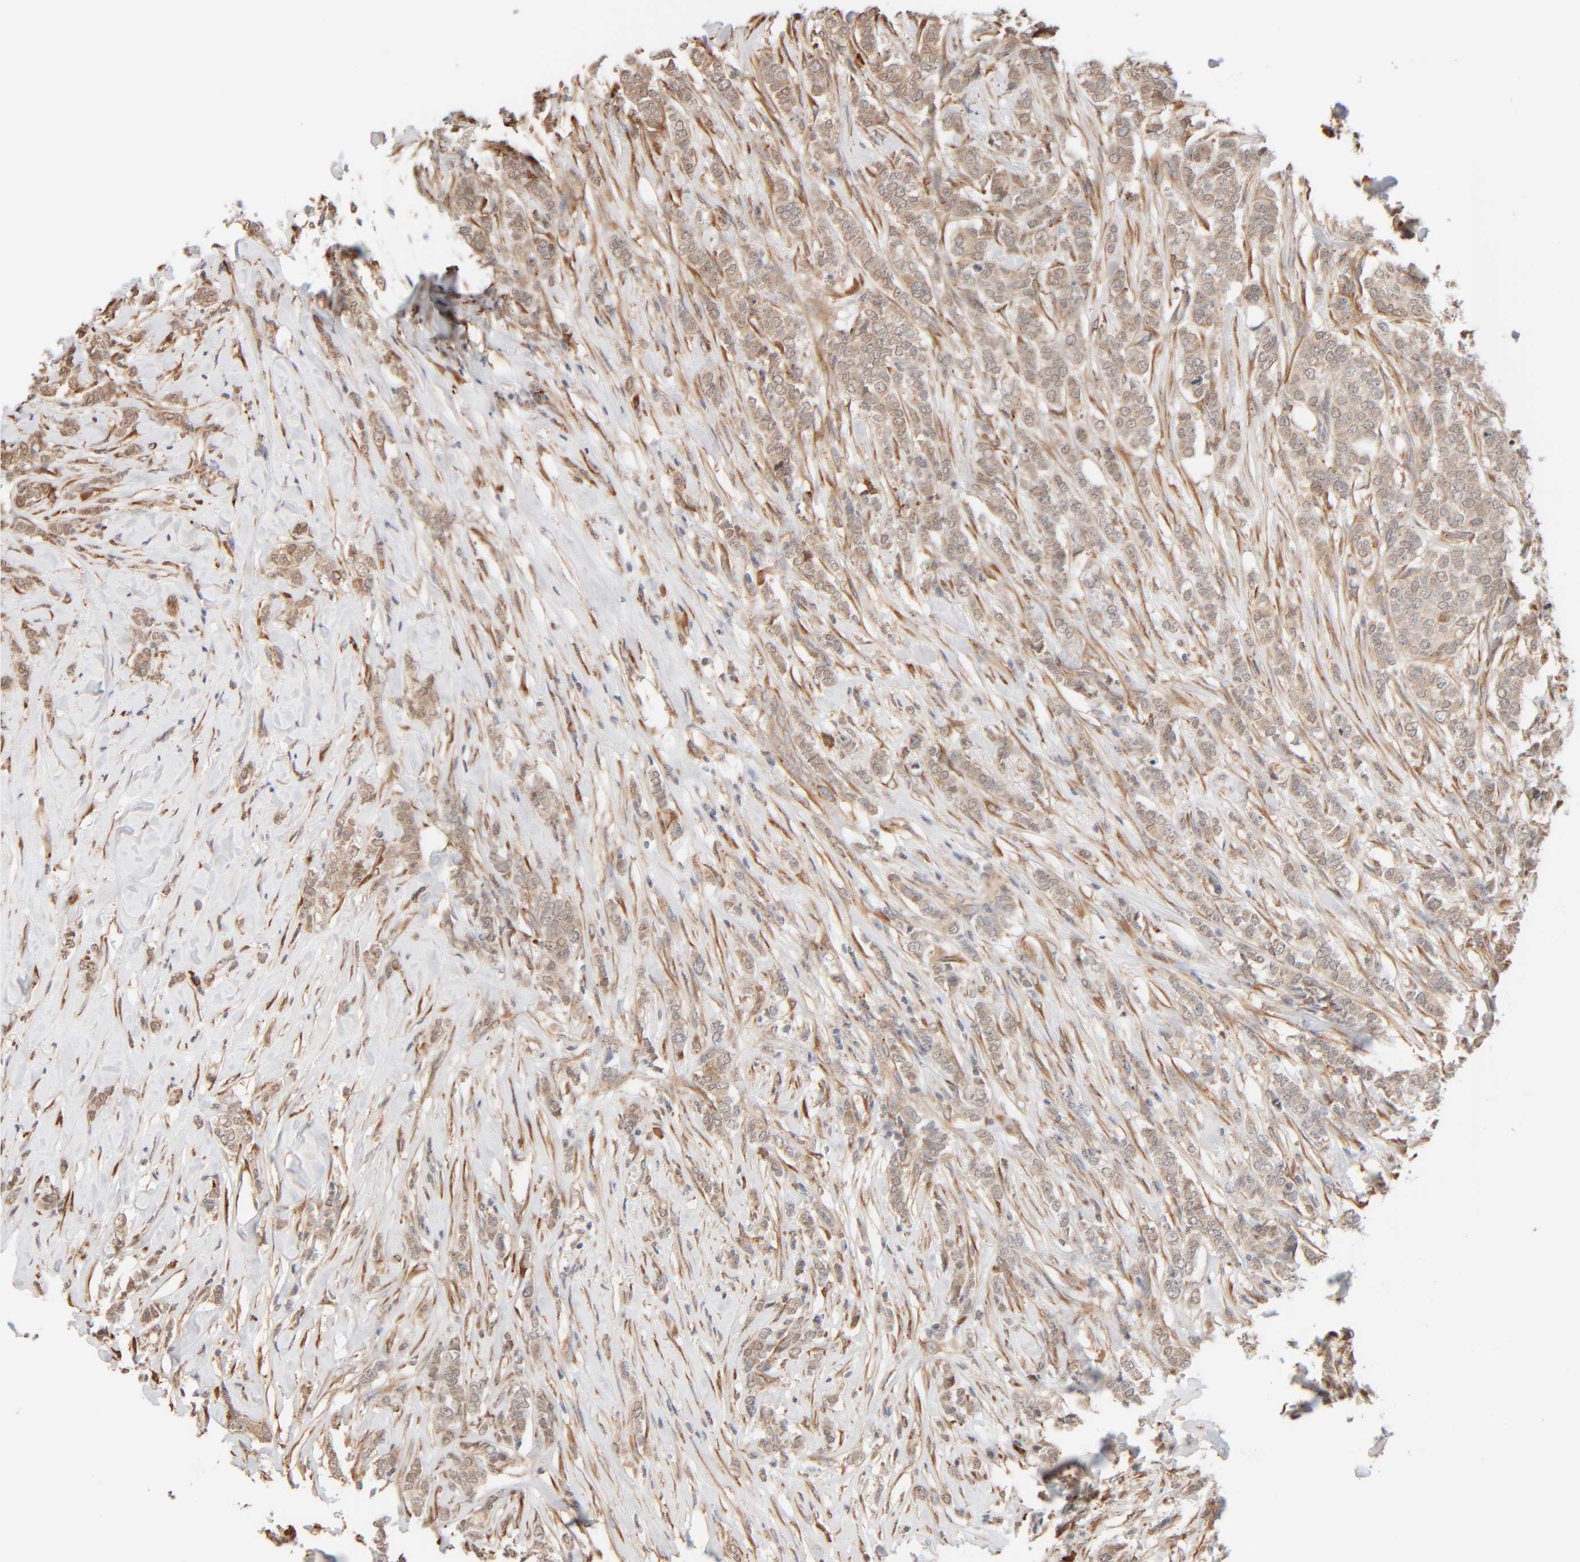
{"staining": {"intensity": "weak", "quantity": "<25%", "location": "cytoplasmic/membranous"}, "tissue": "breast cancer", "cell_type": "Tumor cells", "image_type": "cancer", "snomed": [{"axis": "morphology", "description": "Lobular carcinoma"}, {"axis": "topography", "description": "Skin"}, {"axis": "topography", "description": "Breast"}], "caption": "The histopathology image exhibits no staining of tumor cells in lobular carcinoma (breast).", "gene": "INTS1", "patient": {"sex": "female", "age": 46}}